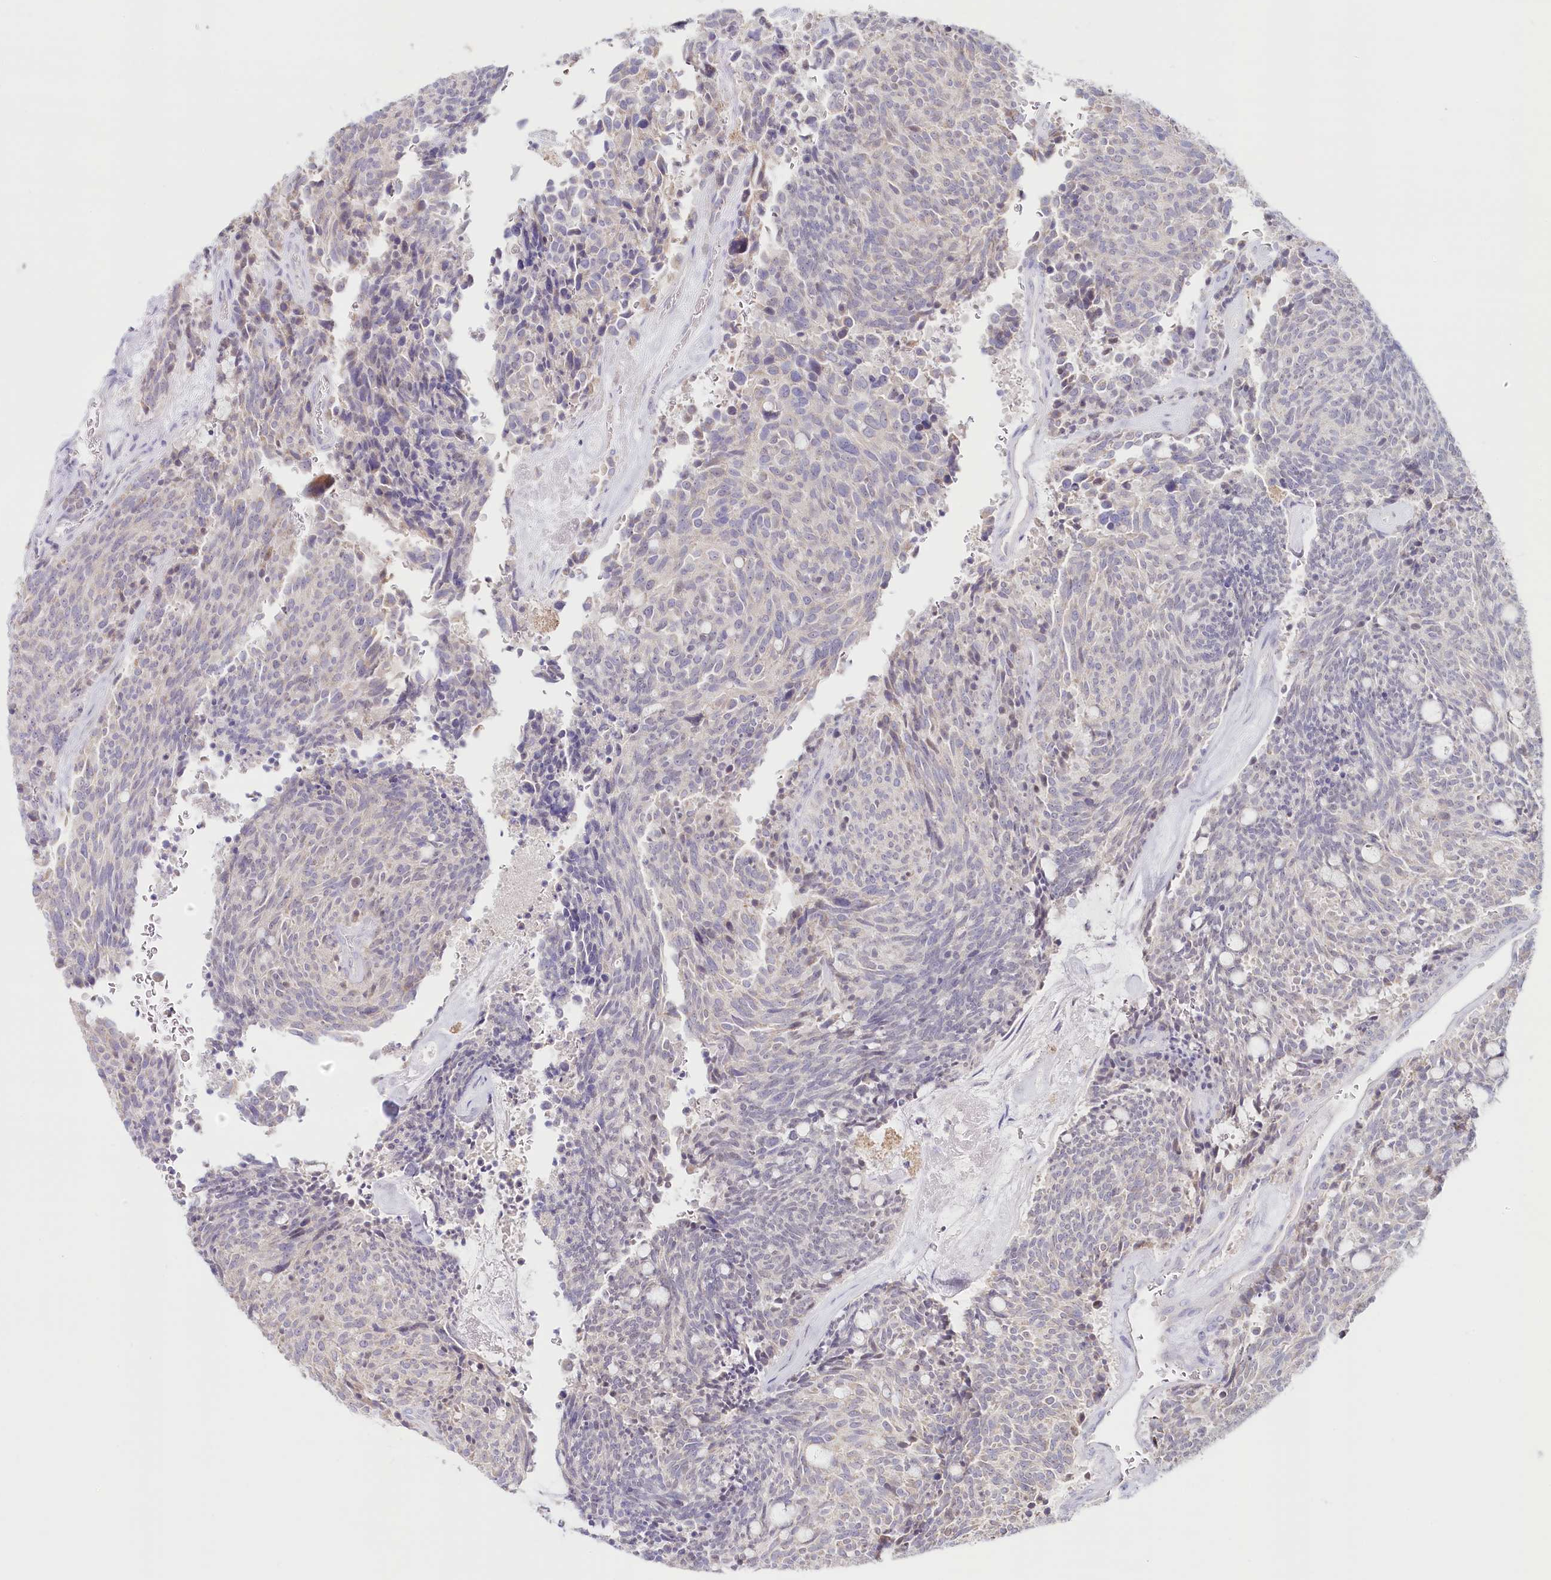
{"staining": {"intensity": "weak", "quantity": "<25%", "location": "cytoplasmic/membranous"}, "tissue": "carcinoid", "cell_type": "Tumor cells", "image_type": "cancer", "snomed": [{"axis": "morphology", "description": "Carcinoid, malignant, NOS"}, {"axis": "topography", "description": "Pancreas"}], "caption": "The photomicrograph displays no significant positivity in tumor cells of carcinoid.", "gene": "PSAPL1", "patient": {"sex": "female", "age": 54}}